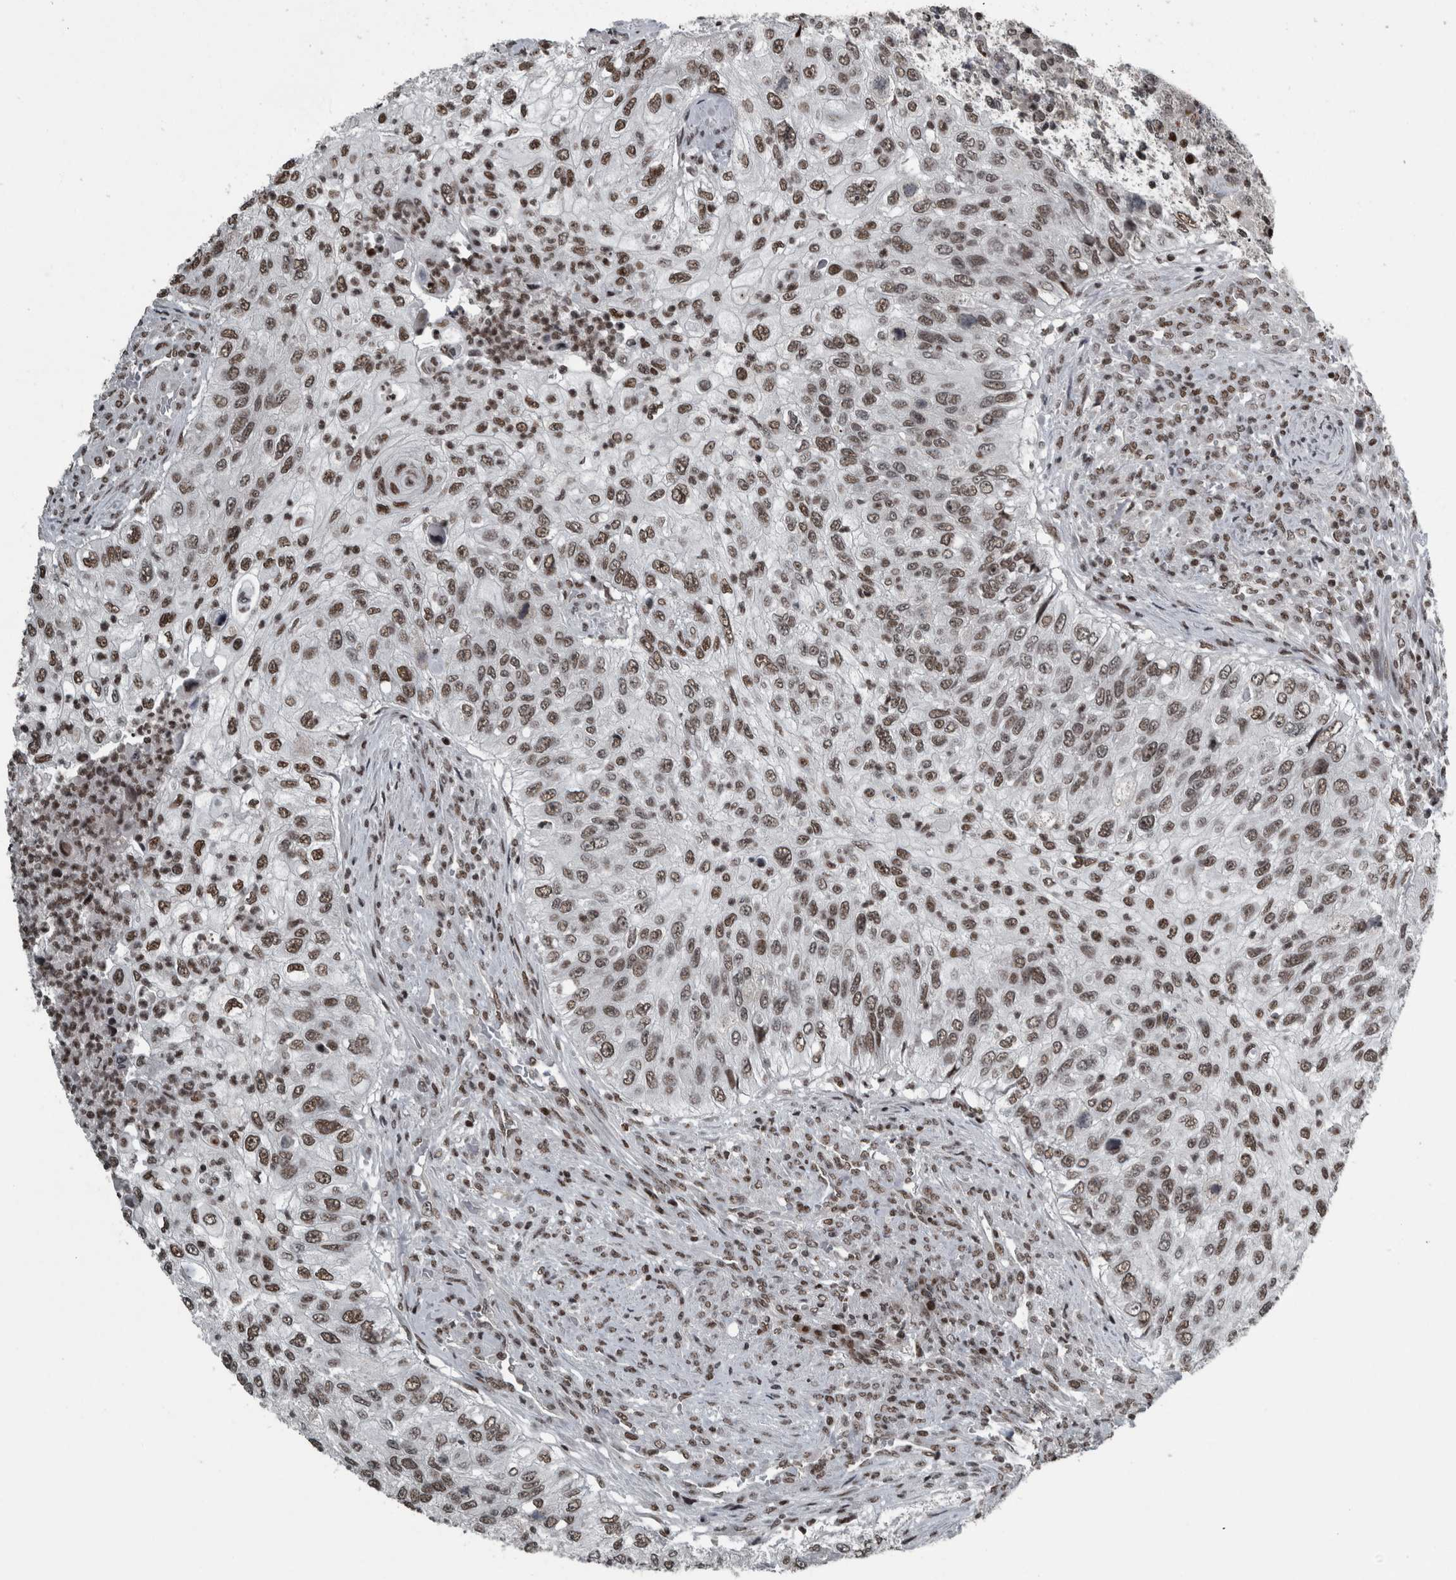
{"staining": {"intensity": "moderate", "quantity": ">75%", "location": "nuclear"}, "tissue": "urothelial cancer", "cell_type": "Tumor cells", "image_type": "cancer", "snomed": [{"axis": "morphology", "description": "Urothelial carcinoma, High grade"}, {"axis": "topography", "description": "Urinary bladder"}], "caption": "The micrograph exhibits a brown stain indicating the presence of a protein in the nuclear of tumor cells in urothelial cancer.", "gene": "UNC50", "patient": {"sex": "female", "age": 60}}